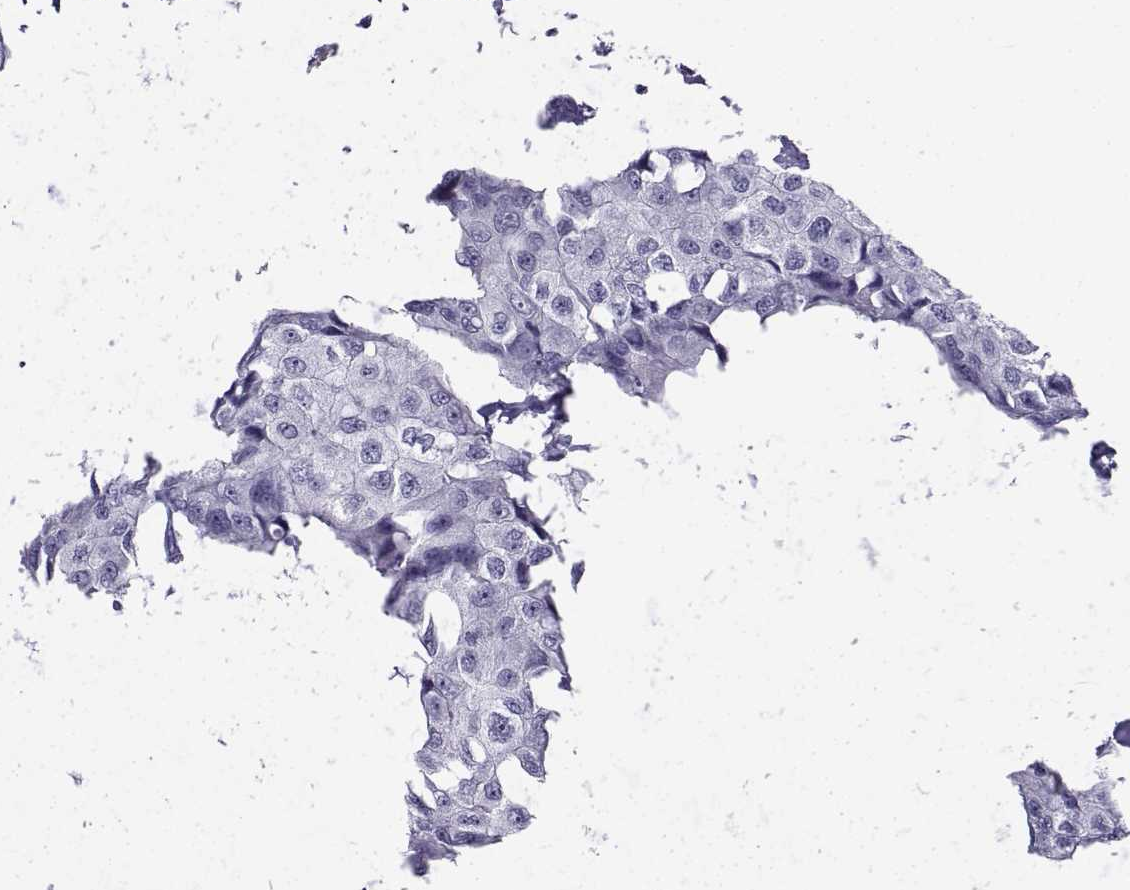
{"staining": {"intensity": "negative", "quantity": "none", "location": "none"}, "tissue": "breast cancer", "cell_type": "Tumor cells", "image_type": "cancer", "snomed": [{"axis": "morphology", "description": "Duct carcinoma"}, {"axis": "topography", "description": "Breast"}], "caption": "Breast intraductal carcinoma stained for a protein using IHC exhibits no staining tumor cells.", "gene": "ACTL7A", "patient": {"sex": "female", "age": 80}}